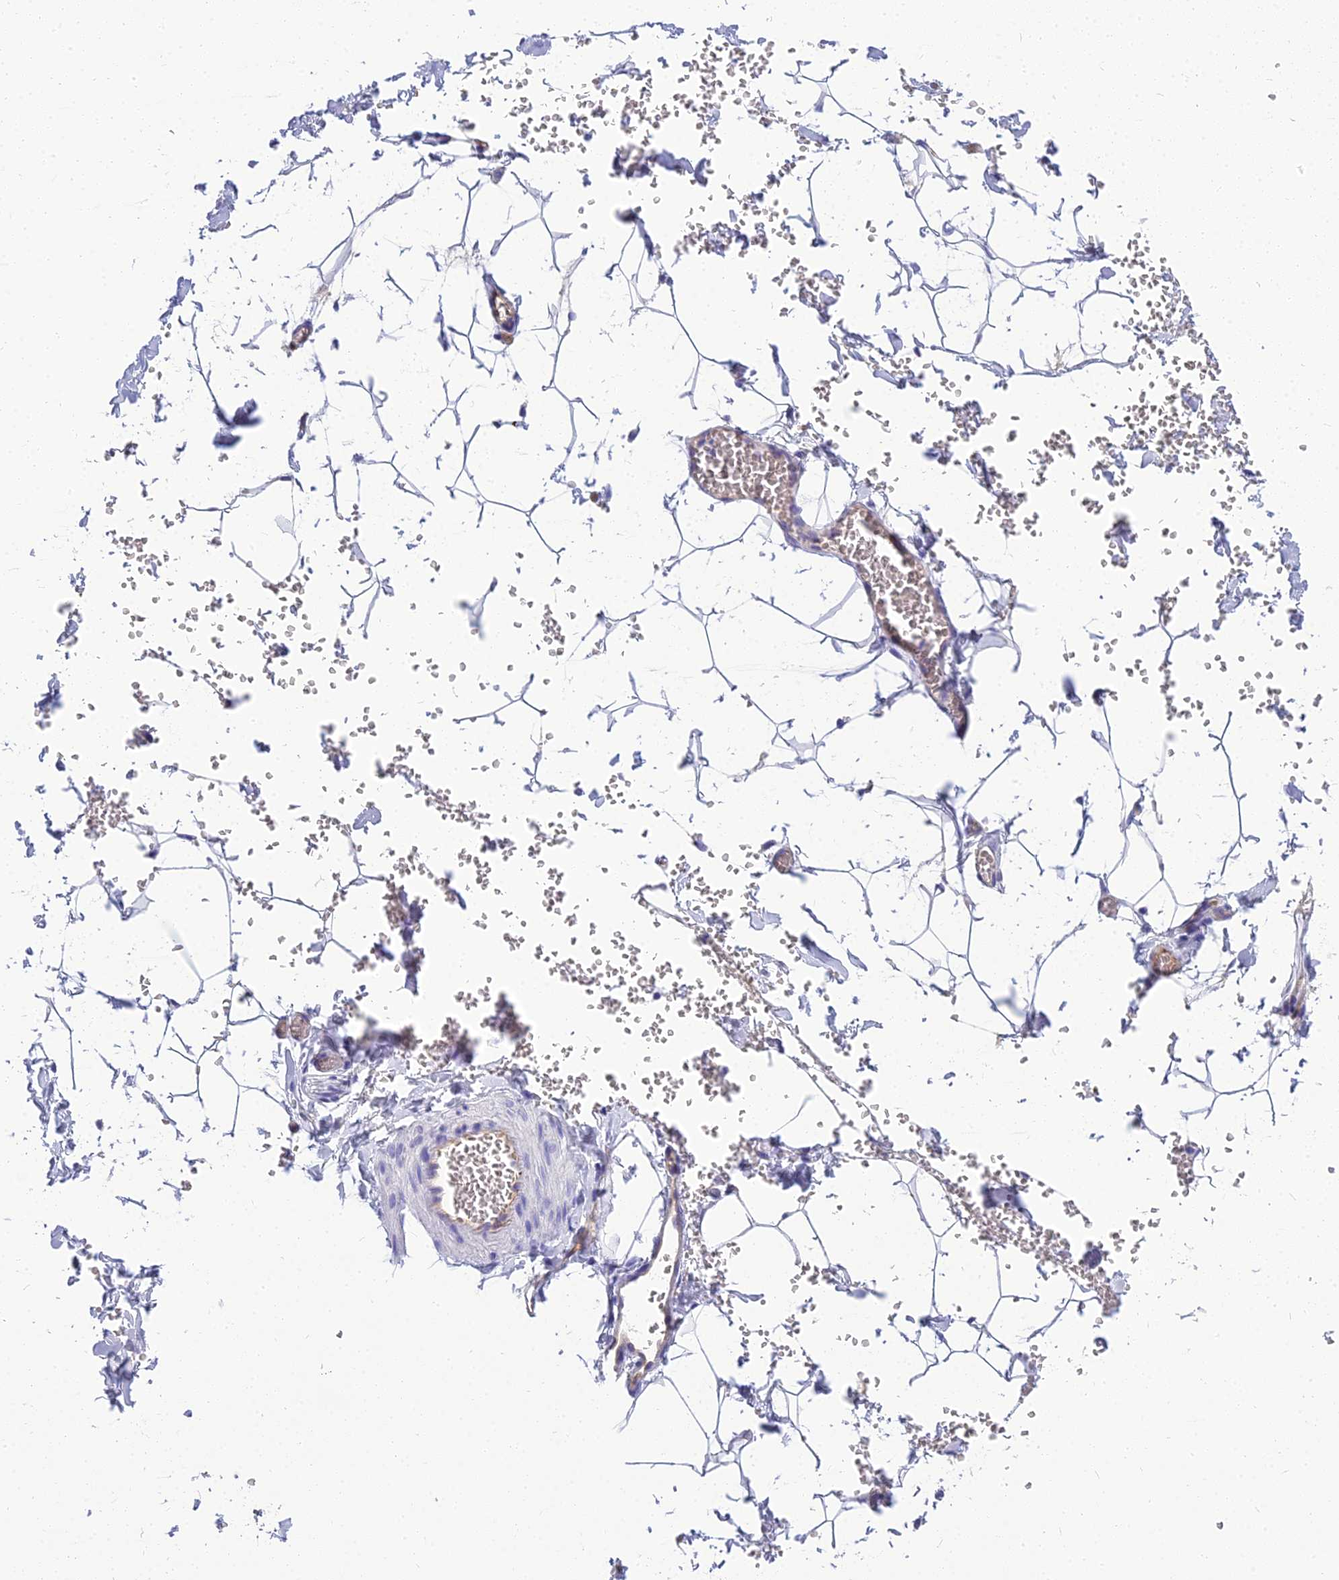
{"staining": {"intensity": "negative", "quantity": "none", "location": "none"}, "tissue": "adipose tissue", "cell_type": "Adipocytes", "image_type": "normal", "snomed": [{"axis": "morphology", "description": "Normal tissue, NOS"}, {"axis": "topography", "description": "Gallbladder"}, {"axis": "topography", "description": "Peripheral nerve tissue"}], "caption": "DAB (3,3'-diaminobenzidine) immunohistochemical staining of normal adipose tissue shows no significant expression in adipocytes. (DAB (3,3'-diaminobenzidine) IHC with hematoxylin counter stain).", "gene": "NINJ1", "patient": {"sex": "male", "age": 38}}